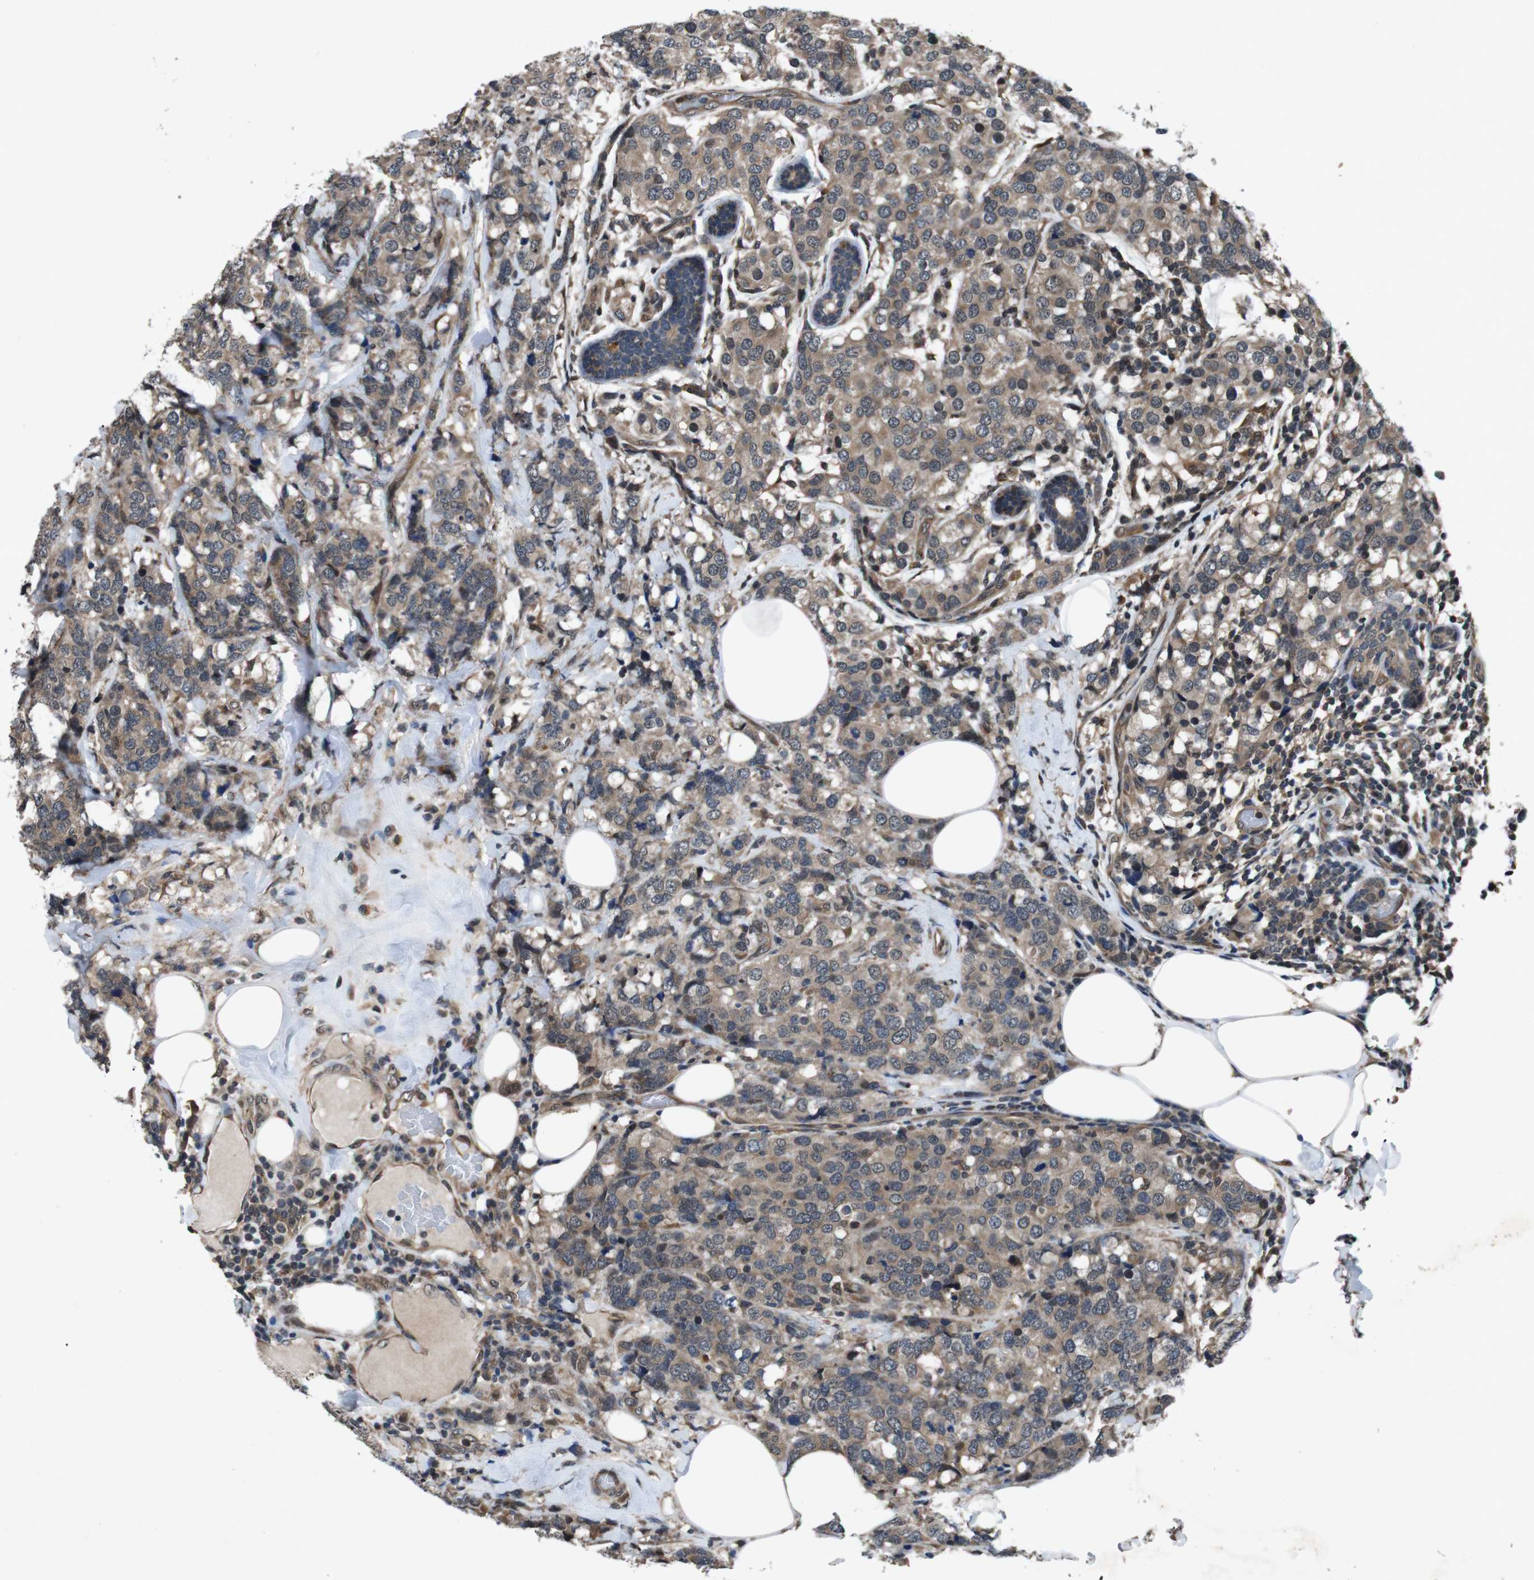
{"staining": {"intensity": "weak", "quantity": ">75%", "location": "cytoplasmic/membranous,nuclear"}, "tissue": "breast cancer", "cell_type": "Tumor cells", "image_type": "cancer", "snomed": [{"axis": "morphology", "description": "Lobular carcinoma"}, {"axis": "topography", "description": "Breast"}], "caption": "About >75% of tumor cells in human lobular carcinoma (breast) demonstrate weak cytoplasmic/membranous and nuclear protein staining as visualized by brown immunohistochemical staining.", "gene": "SOCS1", "patient": {"sex": "female", "age": 59}}